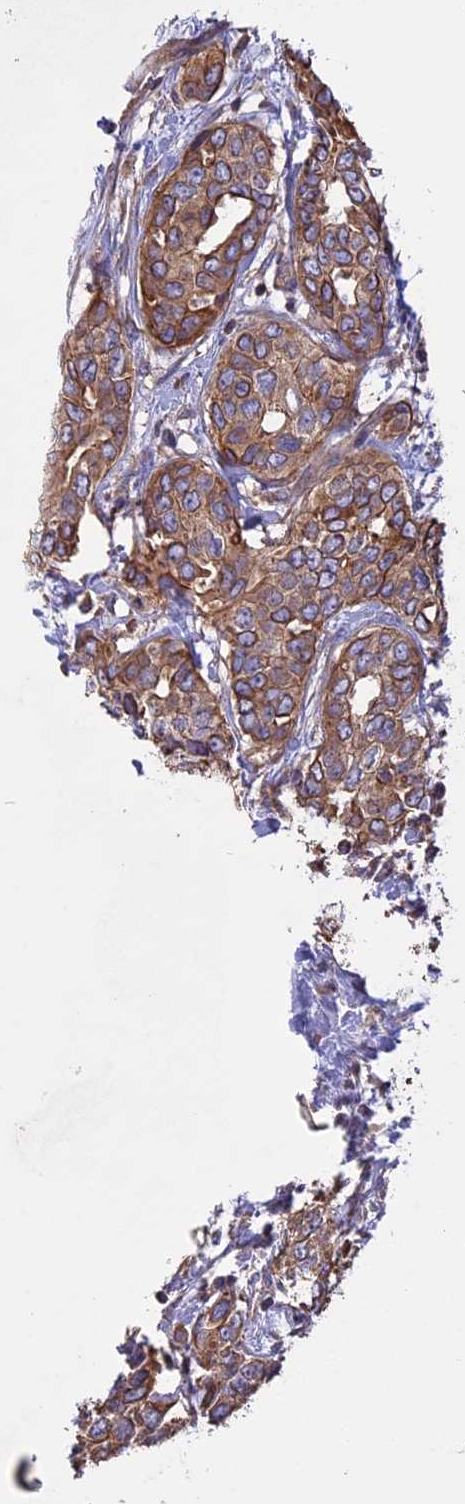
{"staining": {"intensity": "moderate", "quantity": ">75%", "location": "cytoplasmic/membranous"}, "tissue": "breast cancer", "cell_type": "Tumor cells", "image_type": "cancer", "snomed": [{"axis": "morphology", "description": "Lobular carcinoma"}, {"axis": "topography", "description": "Breast"}], "caption": "DAB (3,3'-diaminobenzidine) immunohistochemical staining of human breast cancer (lobular carcinoma) exhibits moderate cytoplasmic/membranous protein staining in approximately >75% of tumor cells. Nuclei are stained in blue.", "gene": "GAS8", "patient": {"sex": "female", "age": 51}}